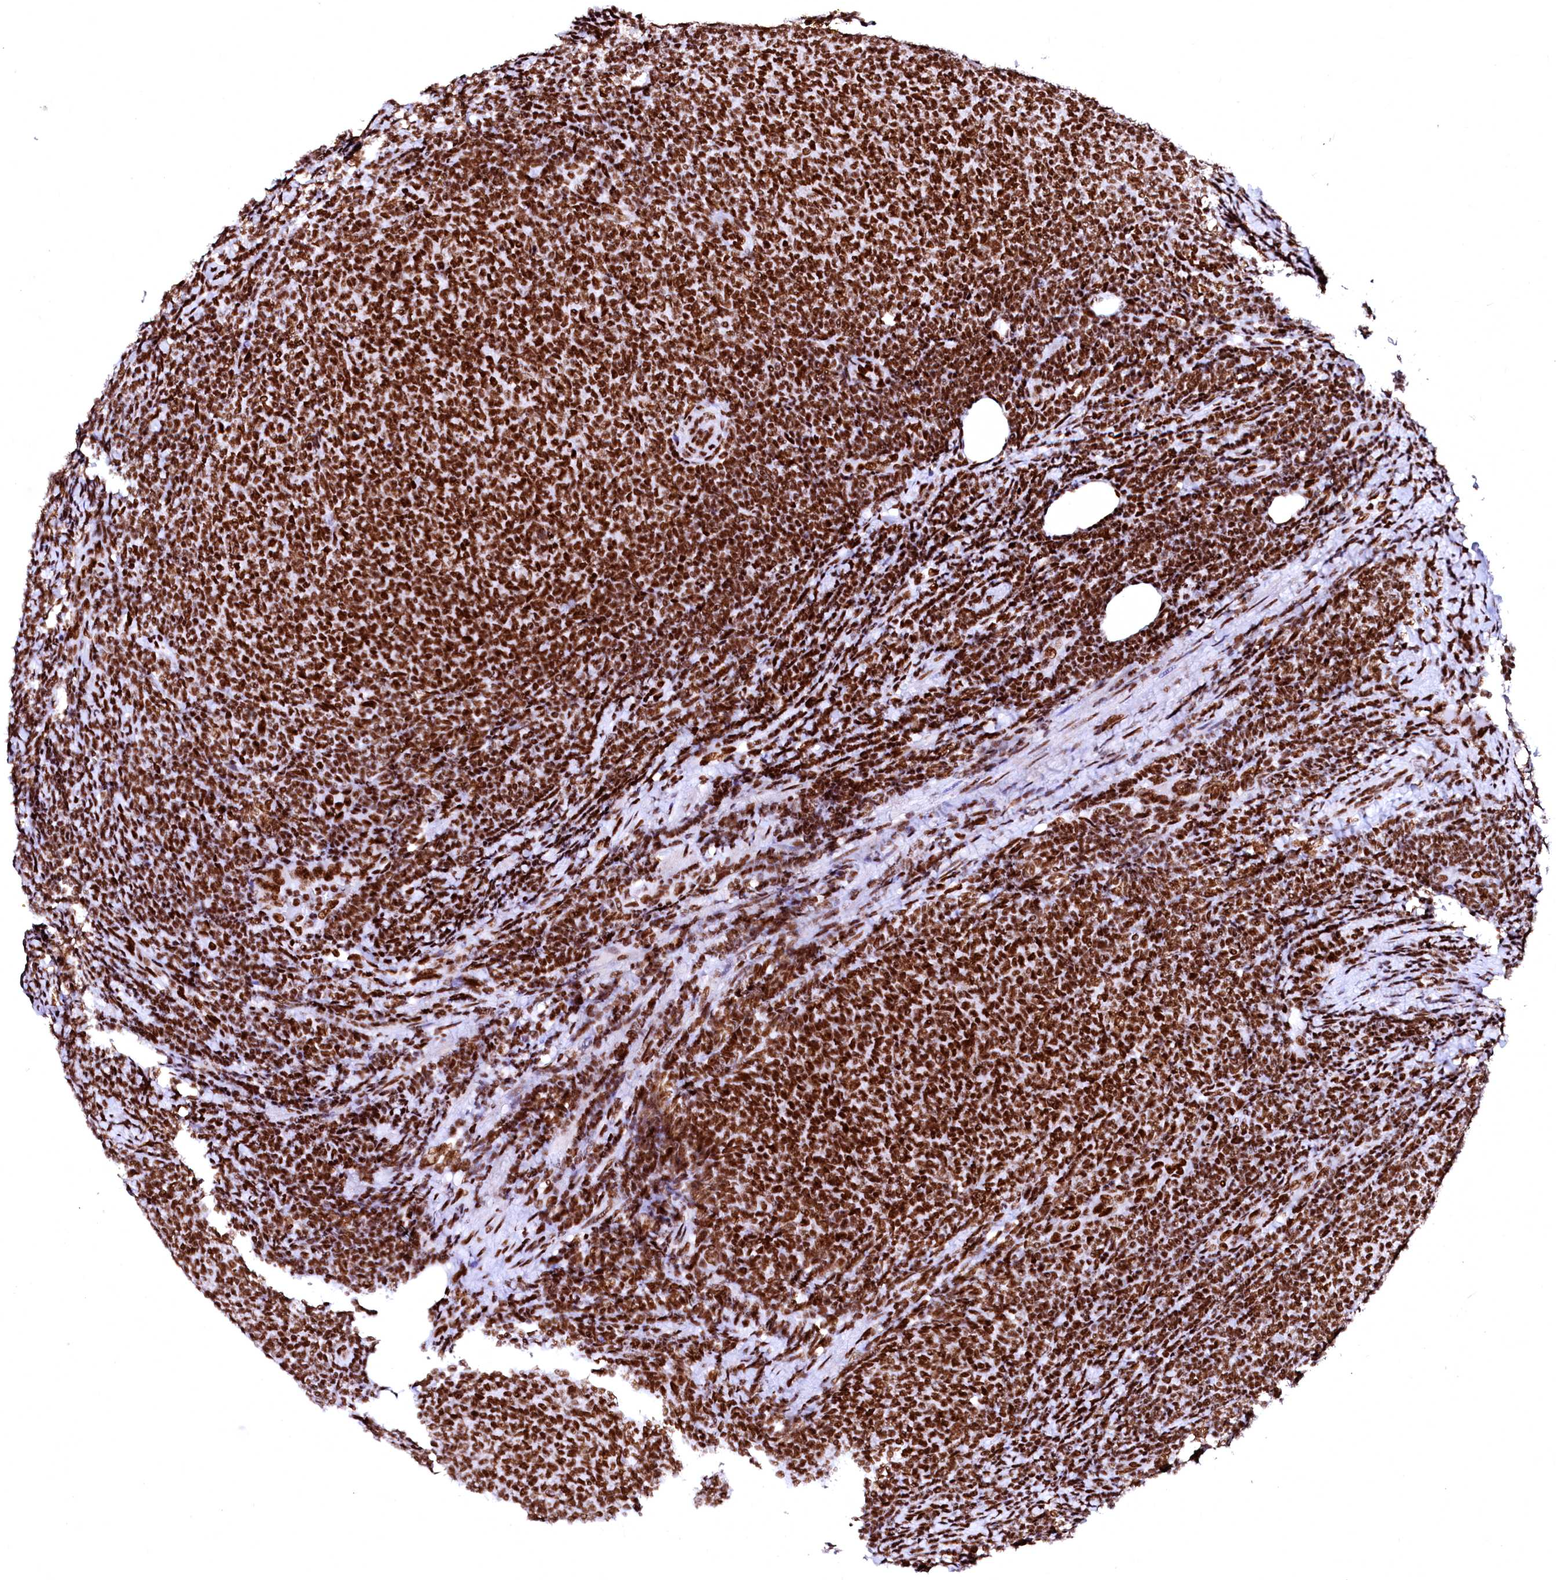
{"staining": {"intensity": "strong", "quantity": ">75%", "location": "nuclear"}, "tissue": "lymphoma", "cell_type": "Tumor cells", "image_type": "cancer", "snomed": [{"axis": "morphology", "description": "Malignant lymphoma, non-Hodgkin's type, Low grade"}, {"axis": "topography", "description": "Lymph node"}], "caption": "Human malignant lymphoma, non-Hodgkin's type (low-grade) stained with a brown dye demonstrates strong nuclear positive staining in about >75% of tumor cells.", "gene": "CPSF6", "patient": {"sex": "male", "age": 66}}